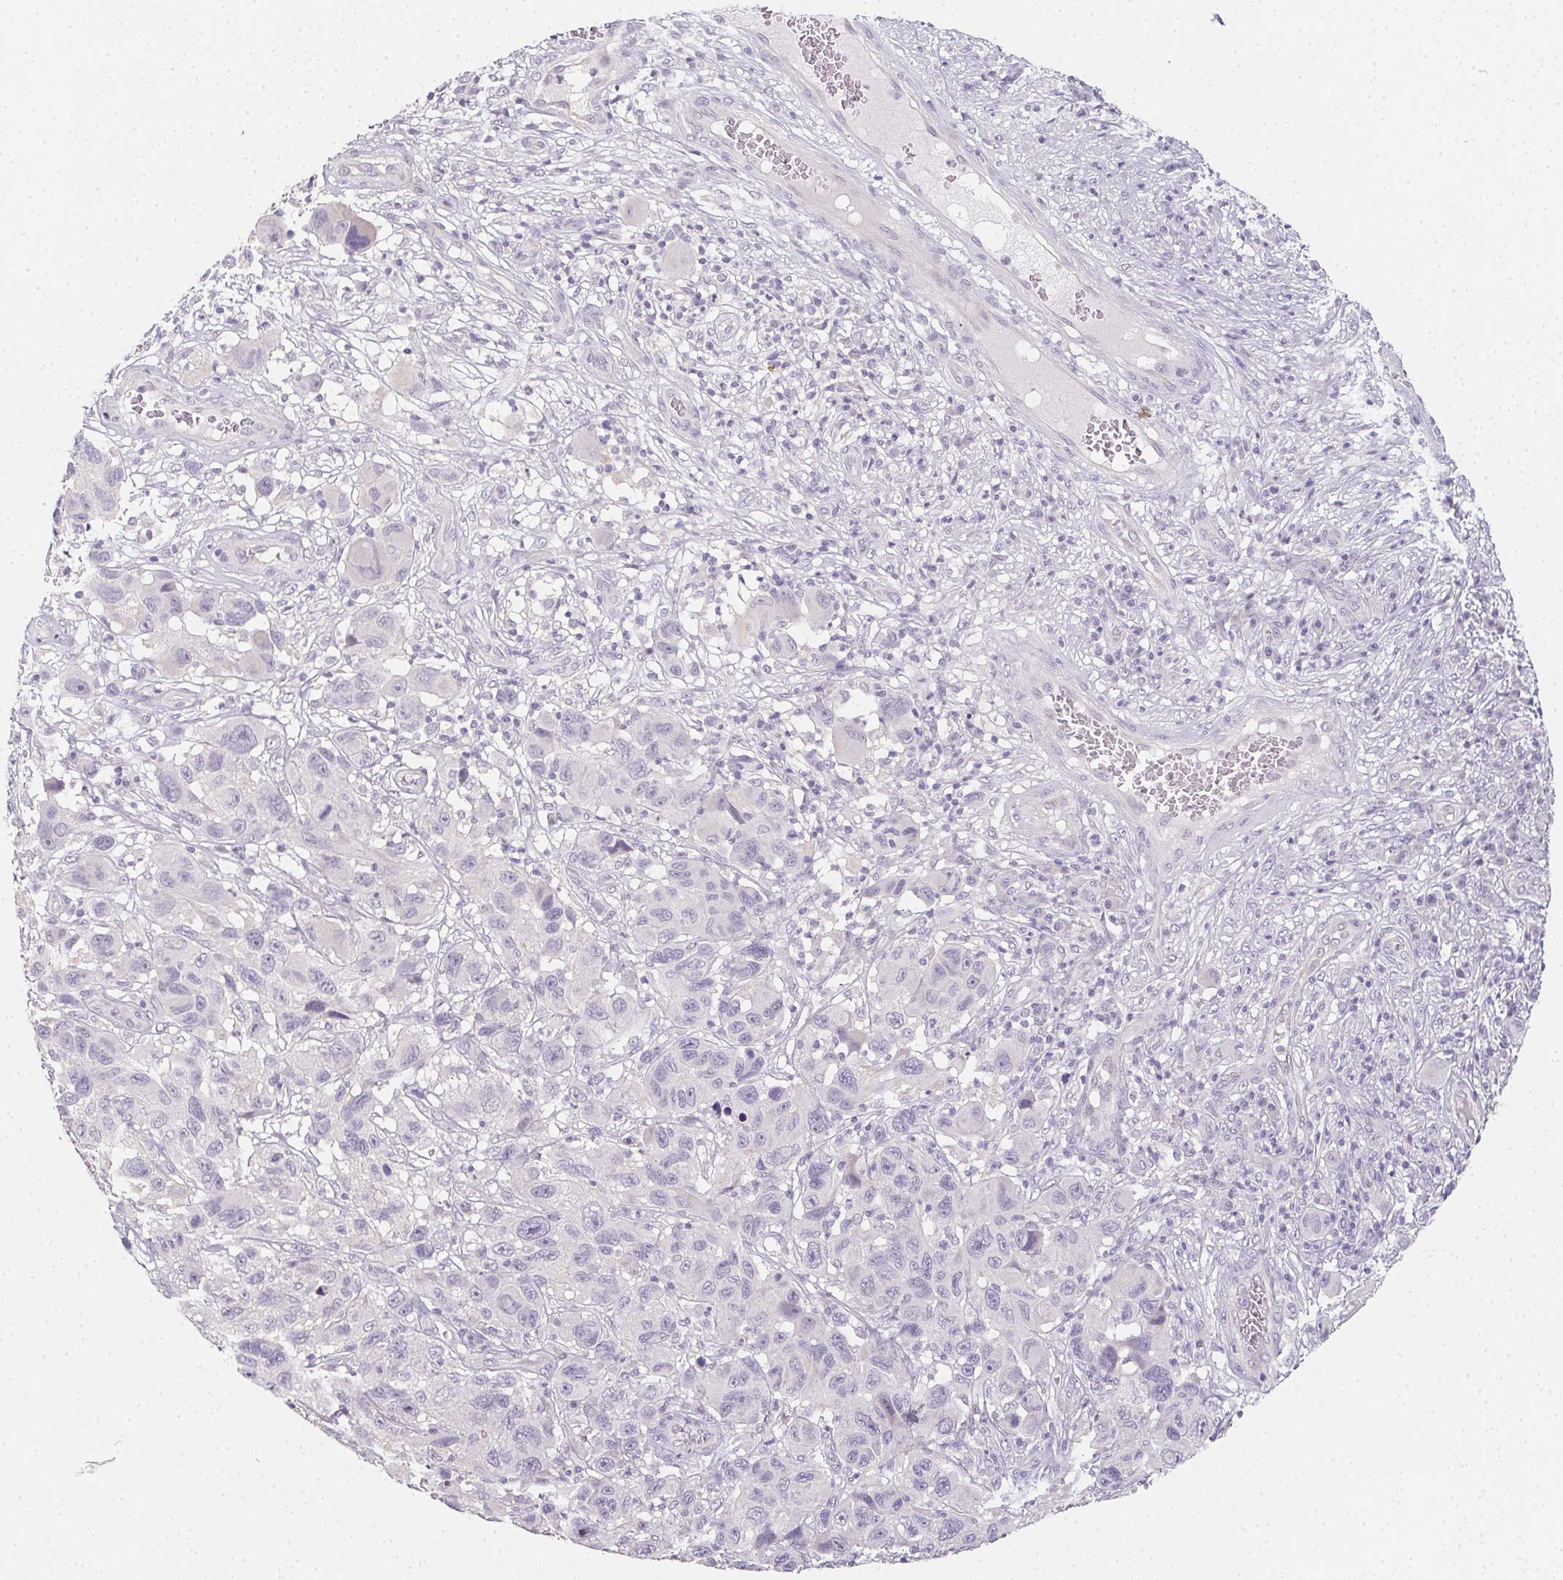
{"staining": {"intensity": "negative", "quantity": "none", "location": "none"}, "tissue": "melanoma", "cell_type": "Tumor cells", "image_type": "cancer", "snomed": [{"axis": "morphology", "description": "Malignant melanoma, NOS"}, {"axis": "topography", "description": "Skin"}], "caption": "Immunohistochemistry (IHC) micrograph of neoplastic tissue: human melanoma stained with DAB (3,3'-diaminobenzidine) shows no significant protein positivity in tumor cells. The staining was performed using DAB to visualize the protein expression in brown, while the nuclei were stained in blue with hematoxylin (Magnification: 20x).", "gene": "ZBBX", "patient": {"sex": "male", "age": 53}}